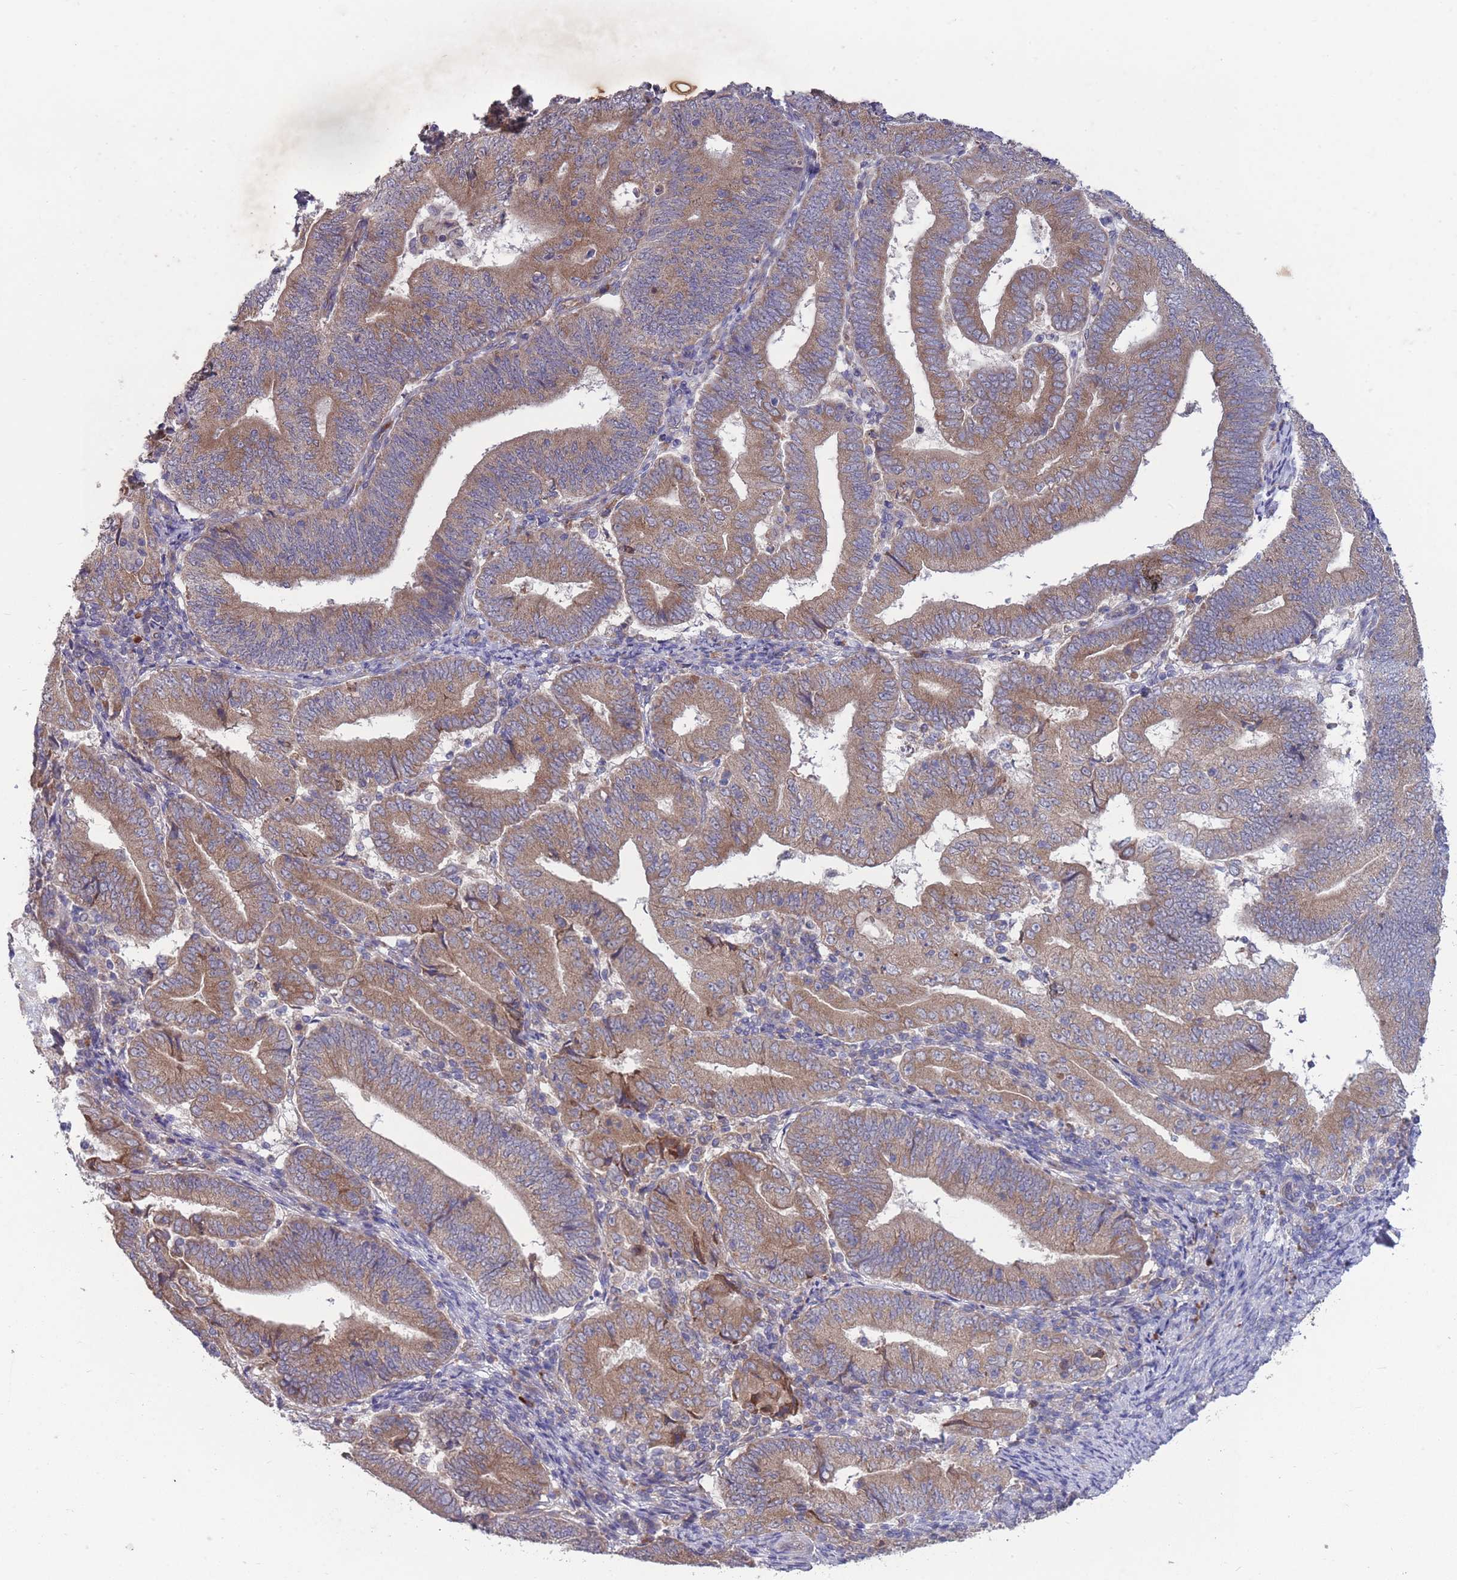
{"staining": {"intensity": "moderate", "quantity": ">75%", "location": "cytoplasmic/membranous"}, "tissue": "endometrial cancer", "cell_type": "Tumor cells", "image_type": "cancer", "snomed": [{"axis": "morphology", "description": "Adenocarcinoma, NOS"}, {"axis": "topography", "description": "Endometrium"}], "caption": "Brown immunohistochemical staining in endometrial cancer (adenocarcinoma) shows moderate cytoplasmic/membranous staining in about >75% of tumor cells.", "gene": "STIM2", "patient": {"sex": "female", "age": 70}}